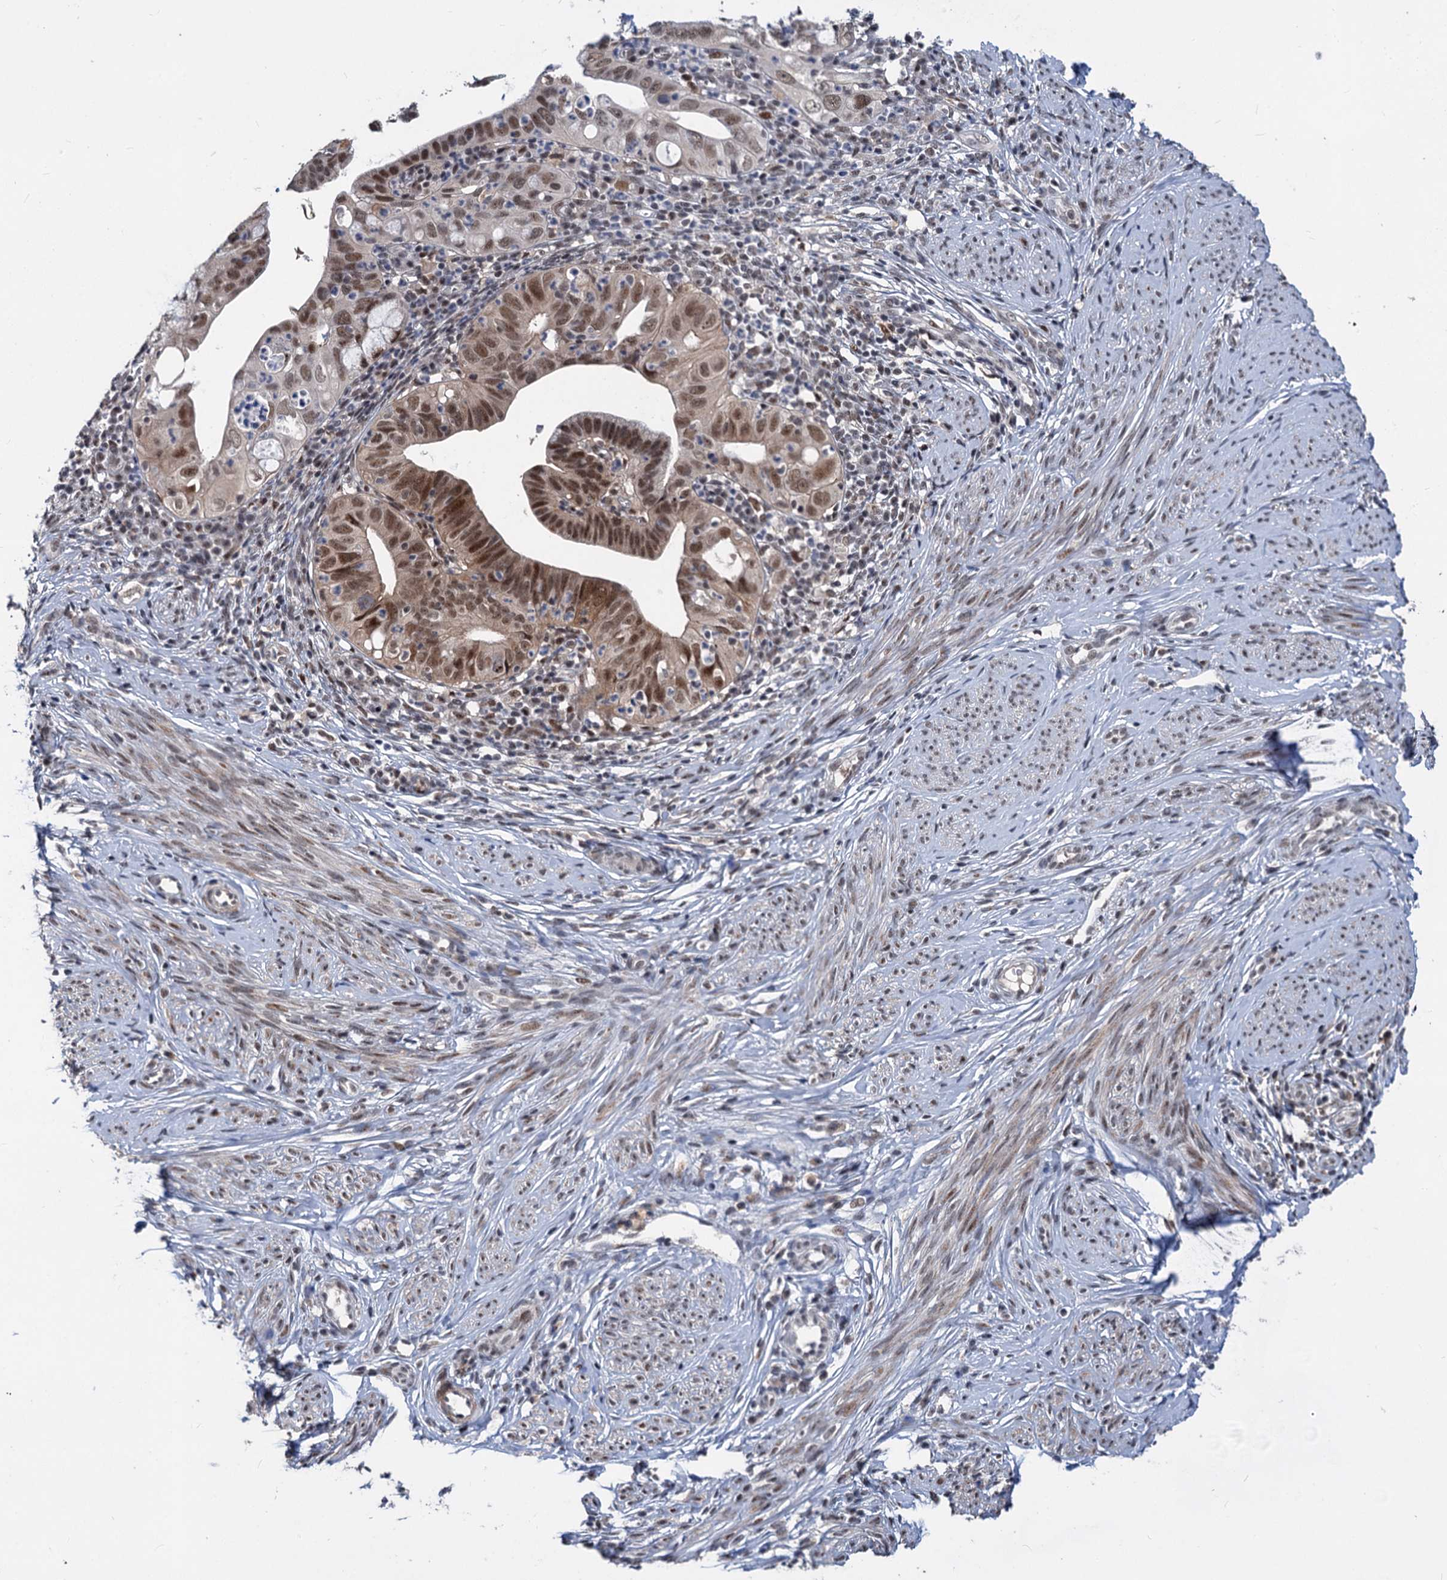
{"staining": {"intensity": "strong", "quantity": ">75%", "location": "nuclear"}, "tissue": "cervical cancer", "cell_type": "Tumor cells", "image_type": "cancer", "snomed": [{"axis": "morphology", "description": "Adenocarcinoma, NOS"}, {"axis": "topography", "description": "Cervix"}], "caption": "IHC micrograph of cervical cancer (adenocarcinoma) stained for a protein (brown), which demonstrates high levels of strong nuclear staining in approximately >75% of tumor cells.", "gene": "PHF8", "patient": {"sex": "female", "age": 36}}